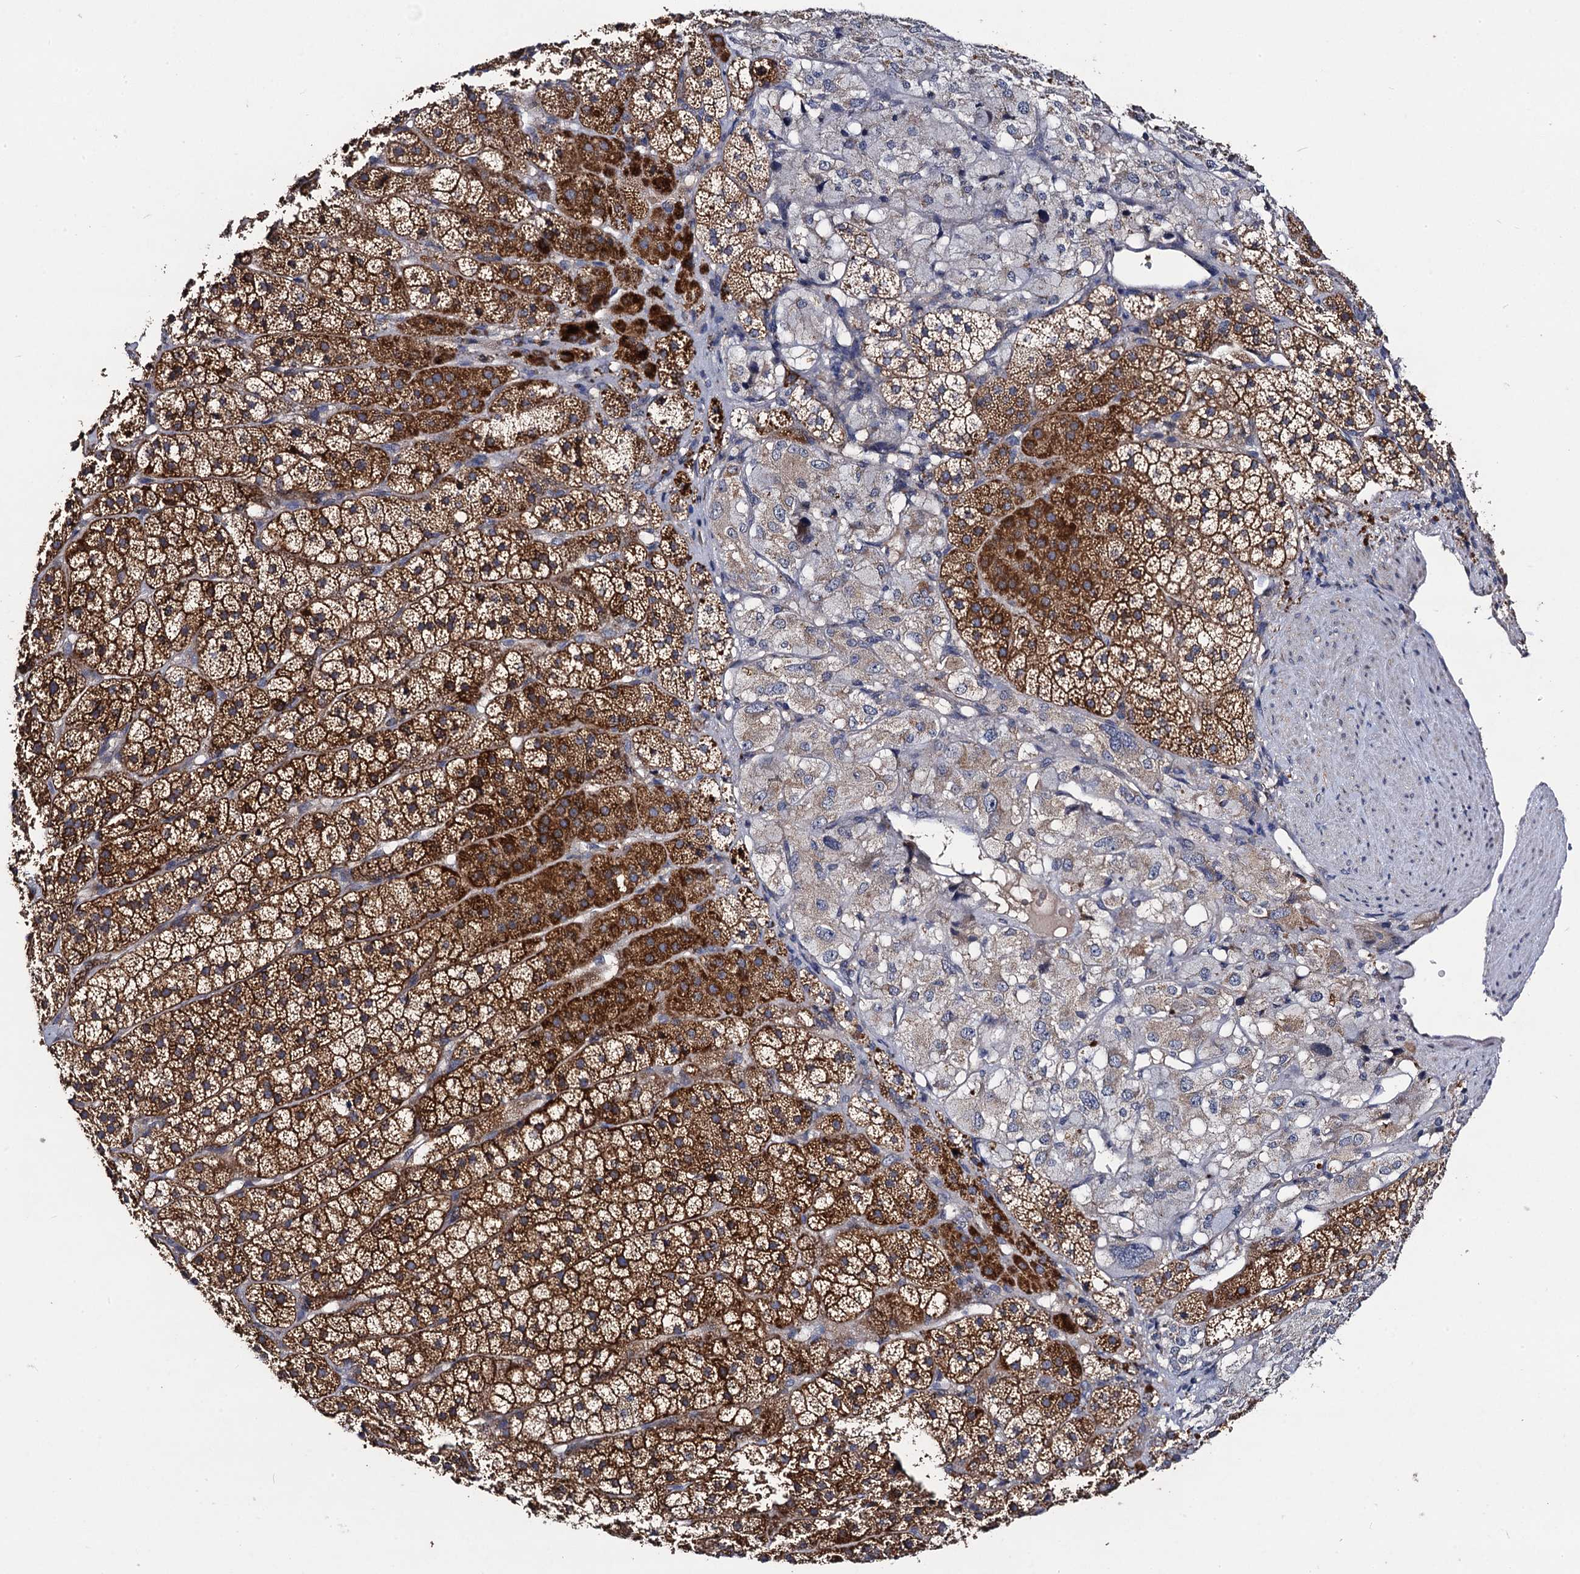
{"staining": {"intensity": "strong", "quantity": ">75%", "location": "cytoplasmic/membranous"}, "tissue": "adrenal gland", "cell_type": "Glandular cells", "image_type": "normal", "snomed": [{"axis": "morphology", "description": "Normal tissue, NOS"}, {"axis": "topography", "description": "Adrenal gland"}], "caption": "Protein expression by IHC exhibits strong cytoplasmic/membranous expression in about >75% of glandular cells in unremarkable adrenal gland.", "gene": "VPS37D", "patient": {"sex": "female", "age": 44}}